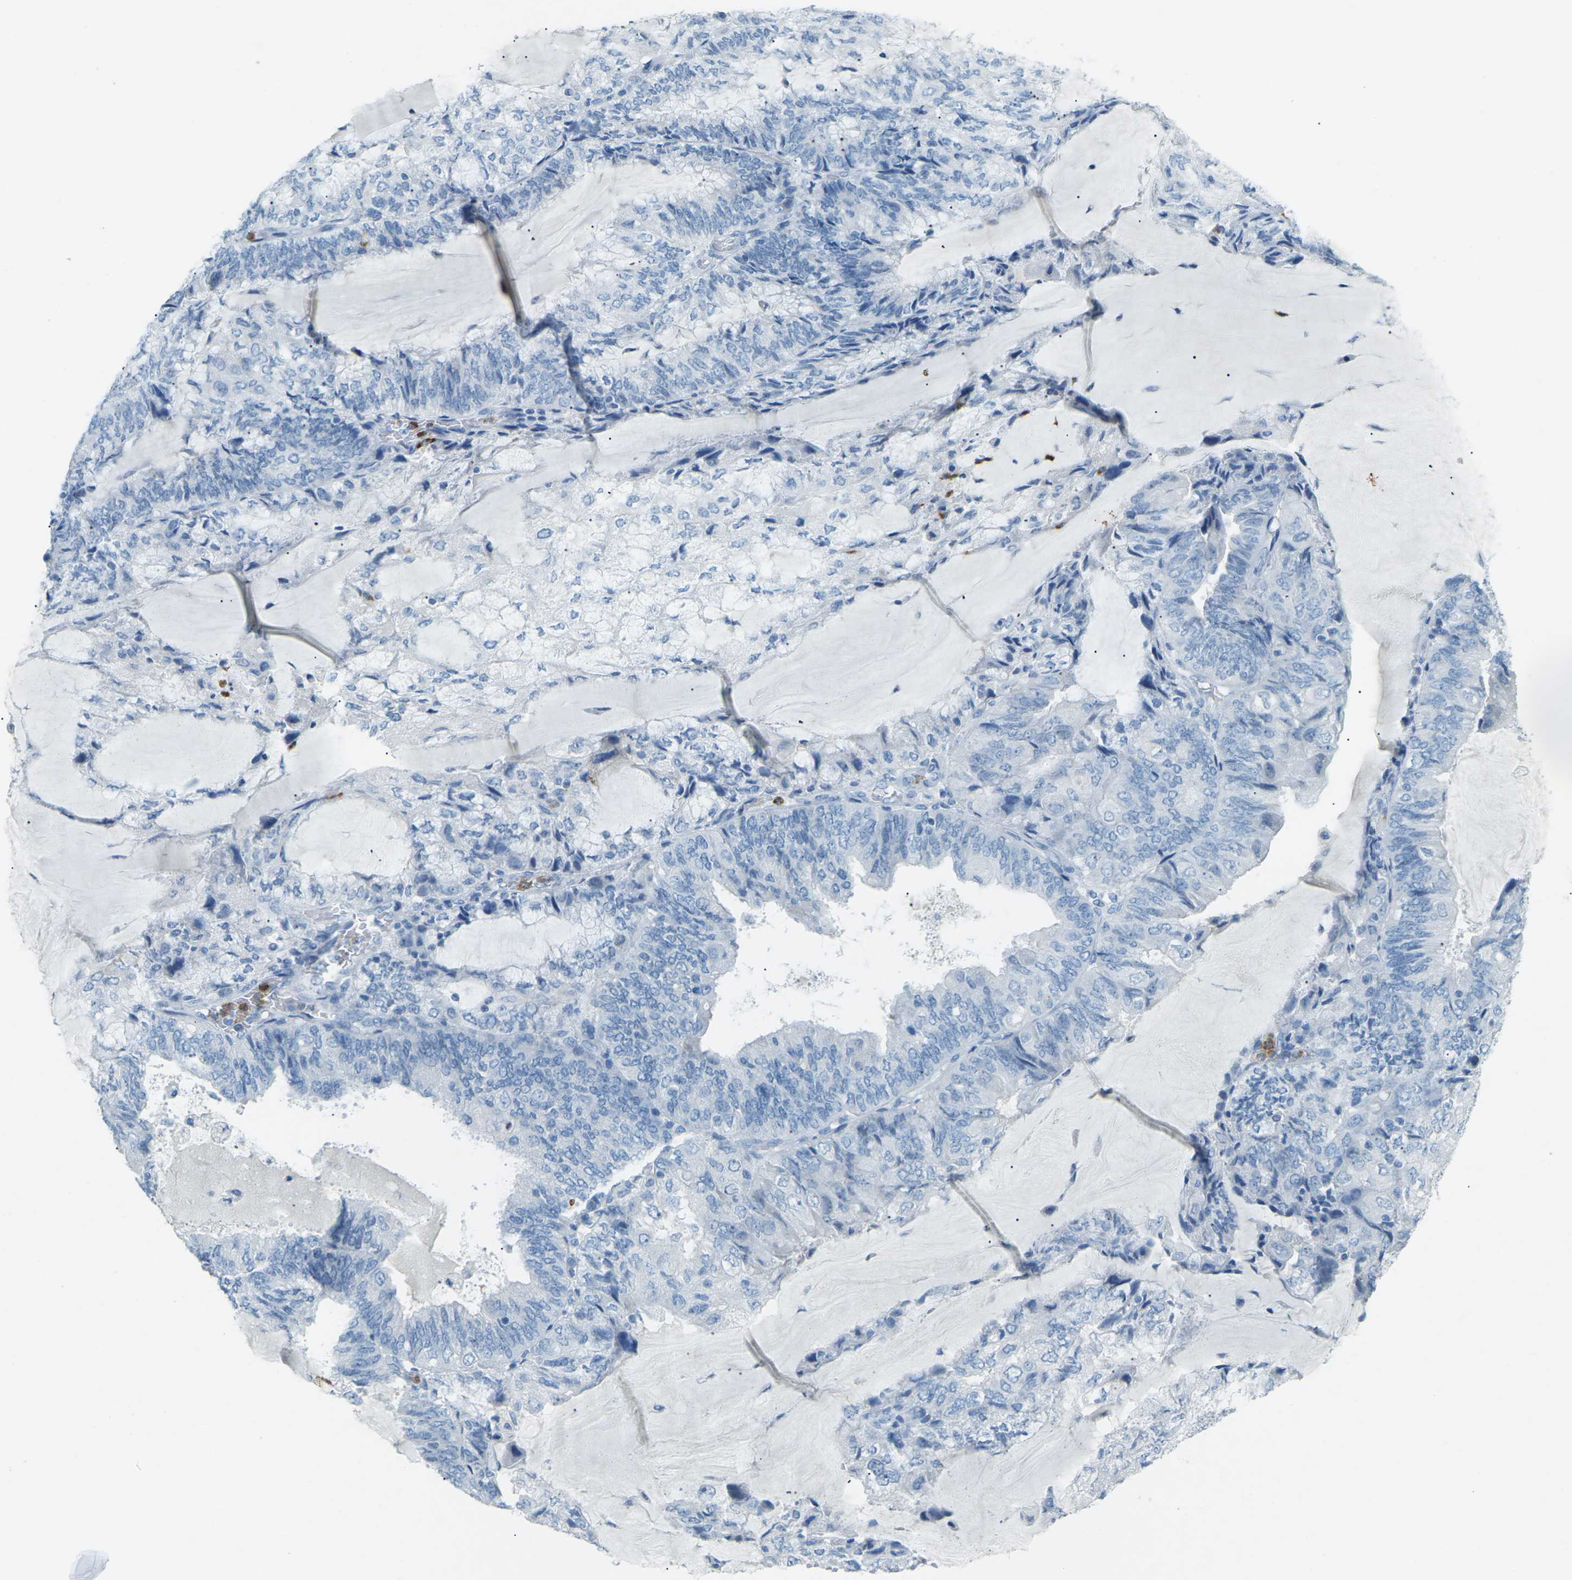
{"staining": {"intensity": "negative", "quantity": "none", "location": "none"}, "tissue": "endometrial cancer", "cell_type": "Tumor cells", "image_type": "cancer", "snomed": [{"axis": "morphology", "description": "Adenocarcinoma, NOS"}, {"axis": "topography", "description": "Endometrium"}], "caption": "Histopathology image shows no significant protein positivity in tumor cells of endometrial cancer.", "gene": "CDH16", "patient": {"sex": "female", "age": 81}}